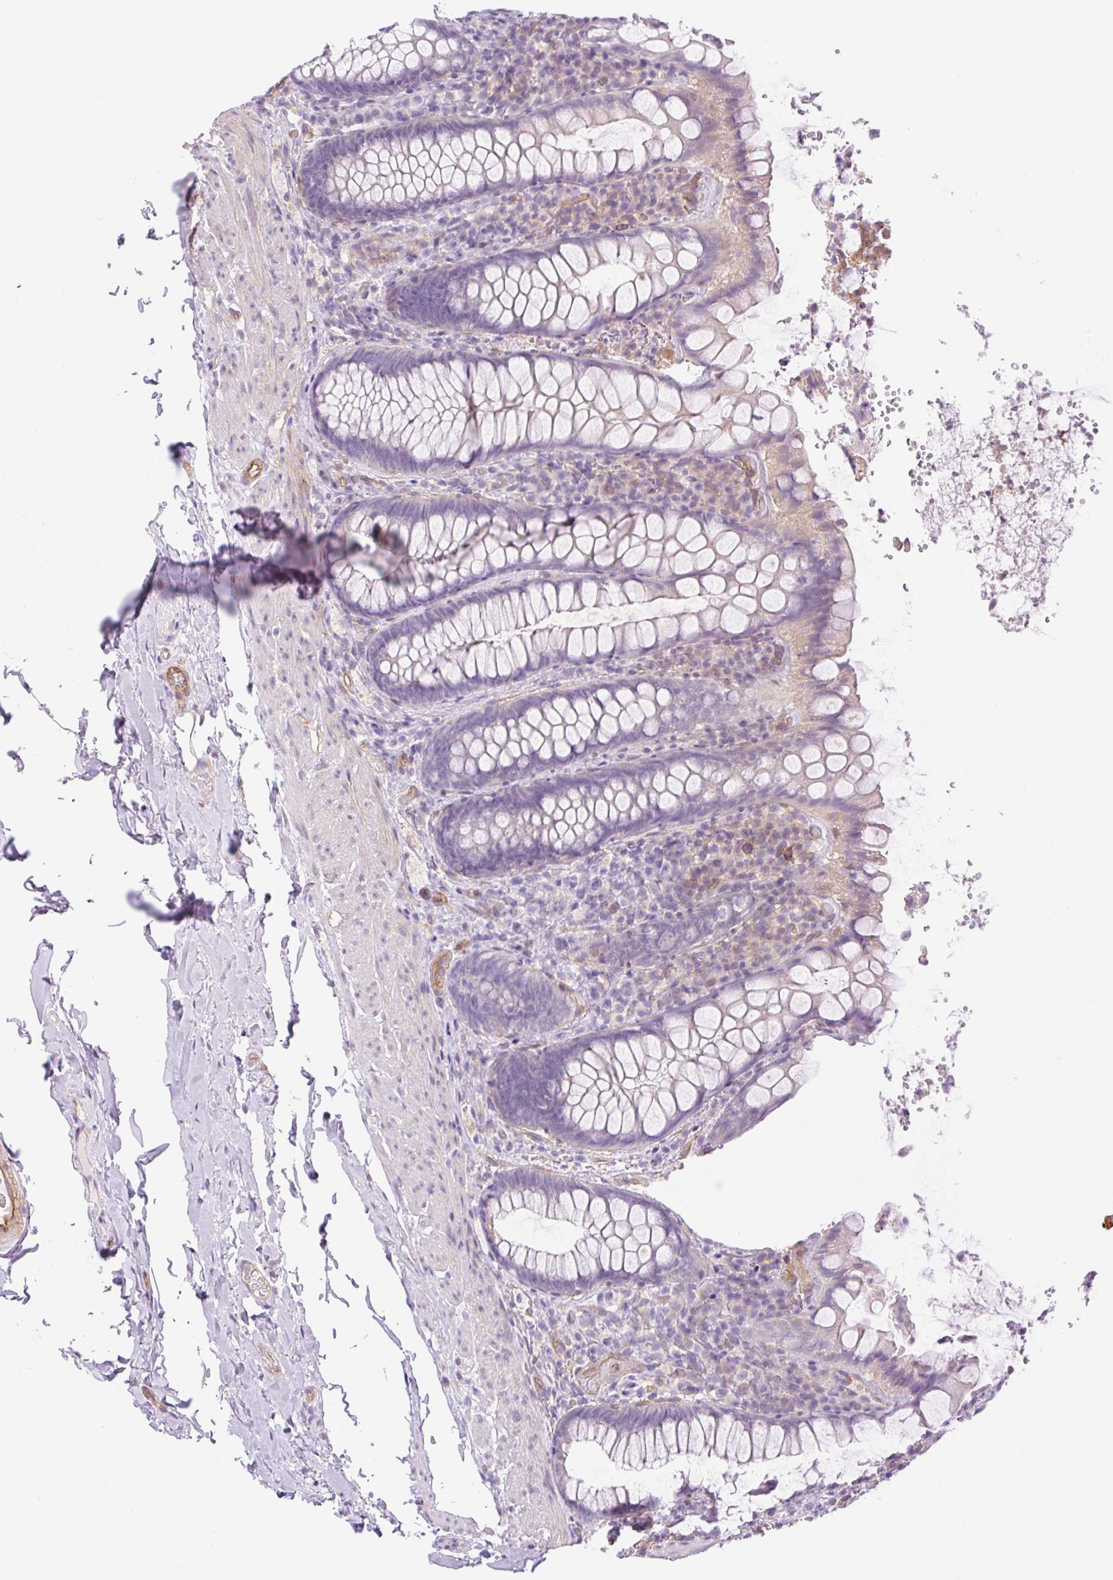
{"staining": {"intensity": "weak", "quantity": "<25%", "location": "cytoplasmic/membranous"}, "tissue": "rectum", "cell_type": "Glandular cells", "image_type": "normal", "snomed": [{"axis": "morphology", "description": "Normal tissue, NOS"}, {"axis": "topography", "description": "Rectum"}], "caption": "The image shows no staining of glandular cells in benign rectum. (Brightfield microscopy of DAB (3,3'-diaminobenzidine) IHC at high magnification).", "gene": "EHD1", "patient": {"sex": "female", "age": 69}}